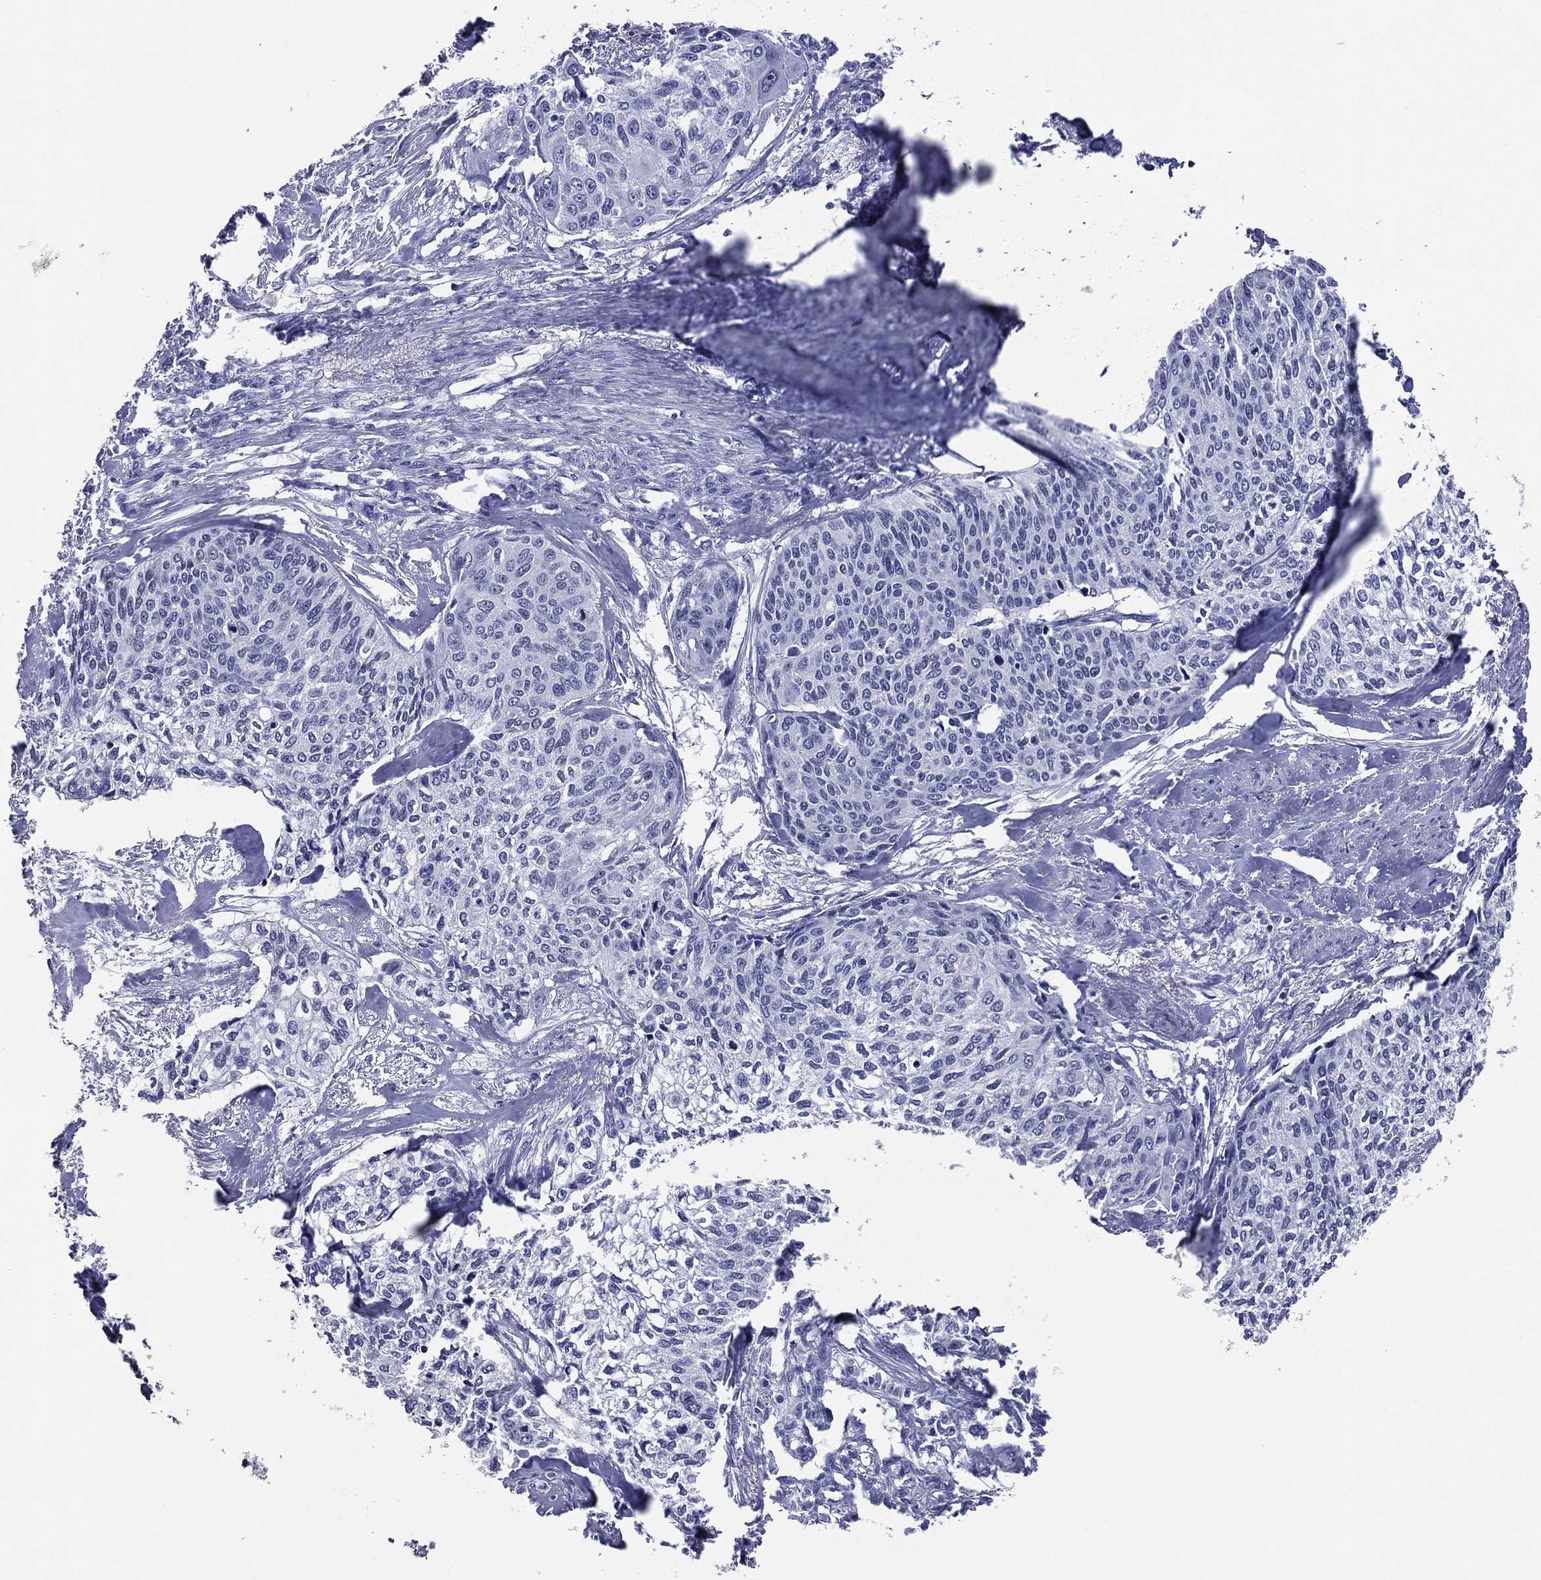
{"staining": {"intensity": "negative", "quantity": "none", "location": "none"}, "tissue": "cervical cancer", "cell_type": "Tumor cells", "image_type": "cancer", "snomed": [{"axis": "morphology", "description": "Squamous cell carcinoma, NOS"}, {"axis": "topography", "description": "Cervix"}], "caption": "An IHC histopathology image of cervical cancer is shown. There is no staining in tumor cells of cervical cancer.", "gene": "TFAP2A", "patient": {"sex": "female", "age": 58}}